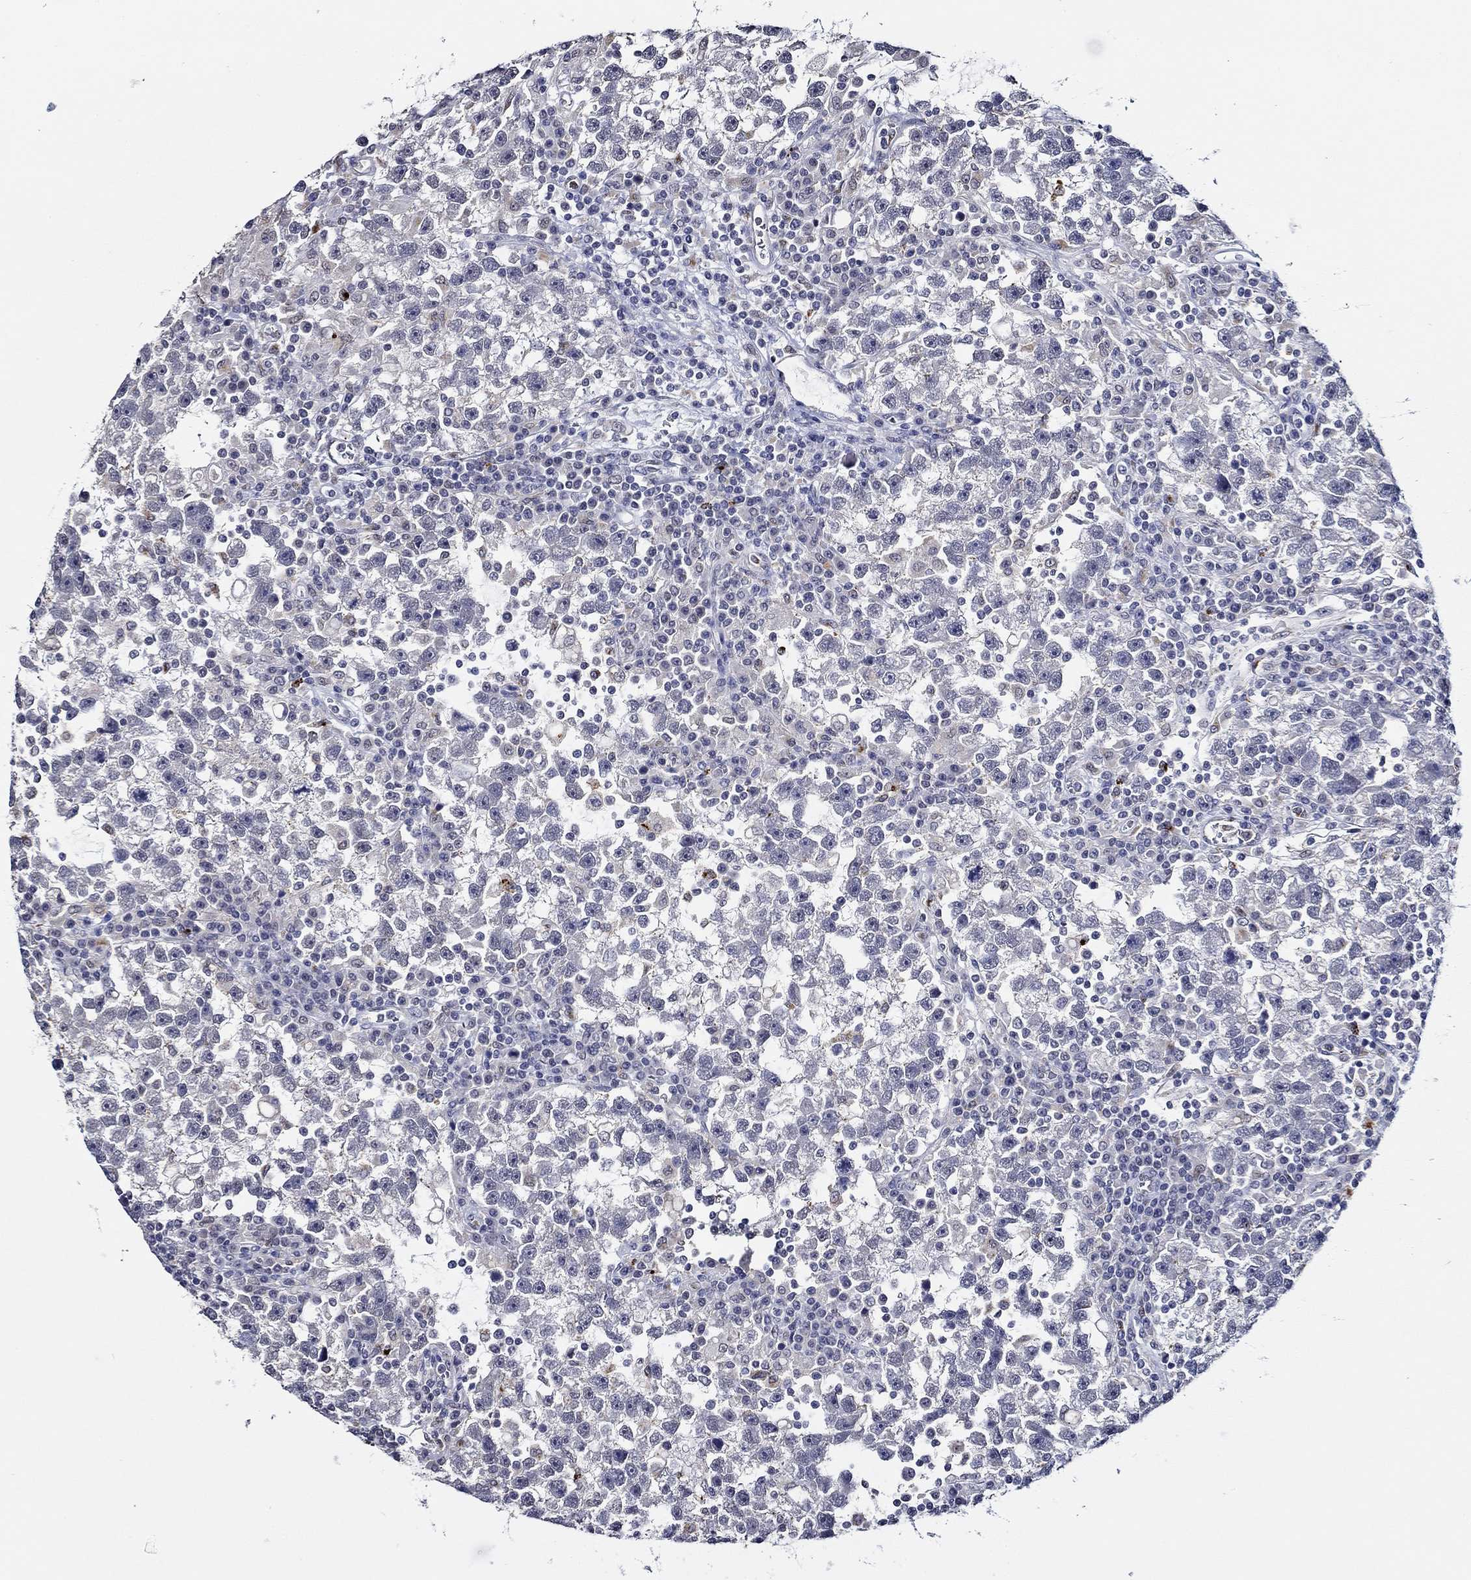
{"staining": {"intensity": "negative", "quantity": "none", "location": "none"}, "tissue": "testis cancer", "cell_type": "Tumor cells", "image_type": "cancer", "snomed": [{"axis": "morphology", "description": "Seminoma, NOS"}, {"axis": "topography", "description": "Testis"}], "caption": "This is an immunohistochemistry (IHC) micrograph of seminoma (testis). There is no staining in tumor cells.", "gene": "GATA2", "patient": {"sex": "male", "age": 47}}